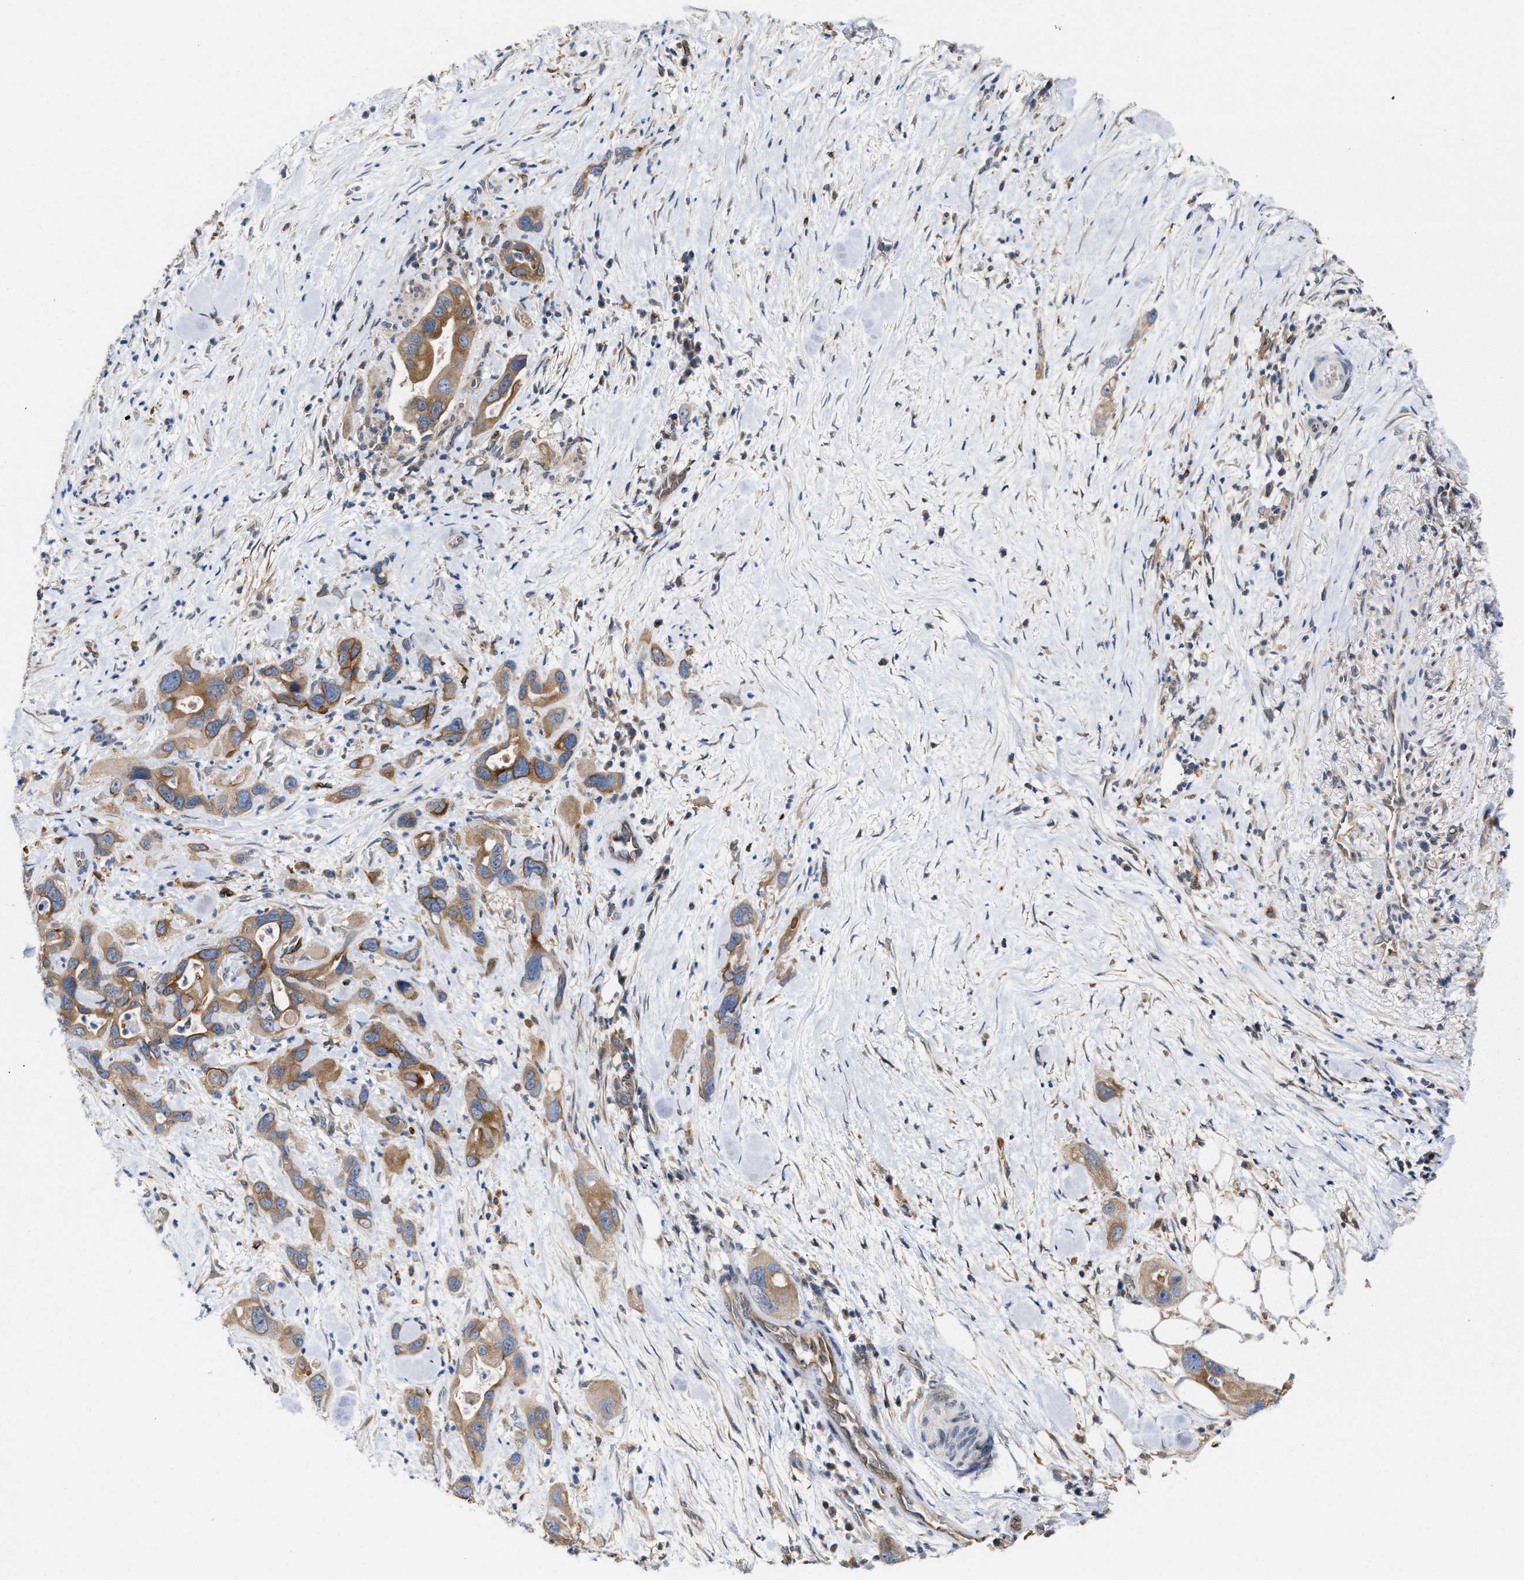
{"staining": {"intensity": "moderate", "quantity": ">75%", "location": "cytoplasmic/membranous"}, "tissue": "pancreatic cancer", "cell_type": "Tumor cells", "image_type": "cancer", "snomed": [{"axis": "morphology", "description": "Adenocarcinoma, NOS"}, {"axis": "topography", "description": "Pancreas"}], "caption": "Tumor cells reveal medium levels of moderate cytoplasmic/membranous expression in approximately >75% of cells in human pancreatic adenocarcinoma. (Brightfield microscopy of DAB IHC at high magnification).", "gene": "BBLN", "patient": {"sex": "female", "age": 70}}